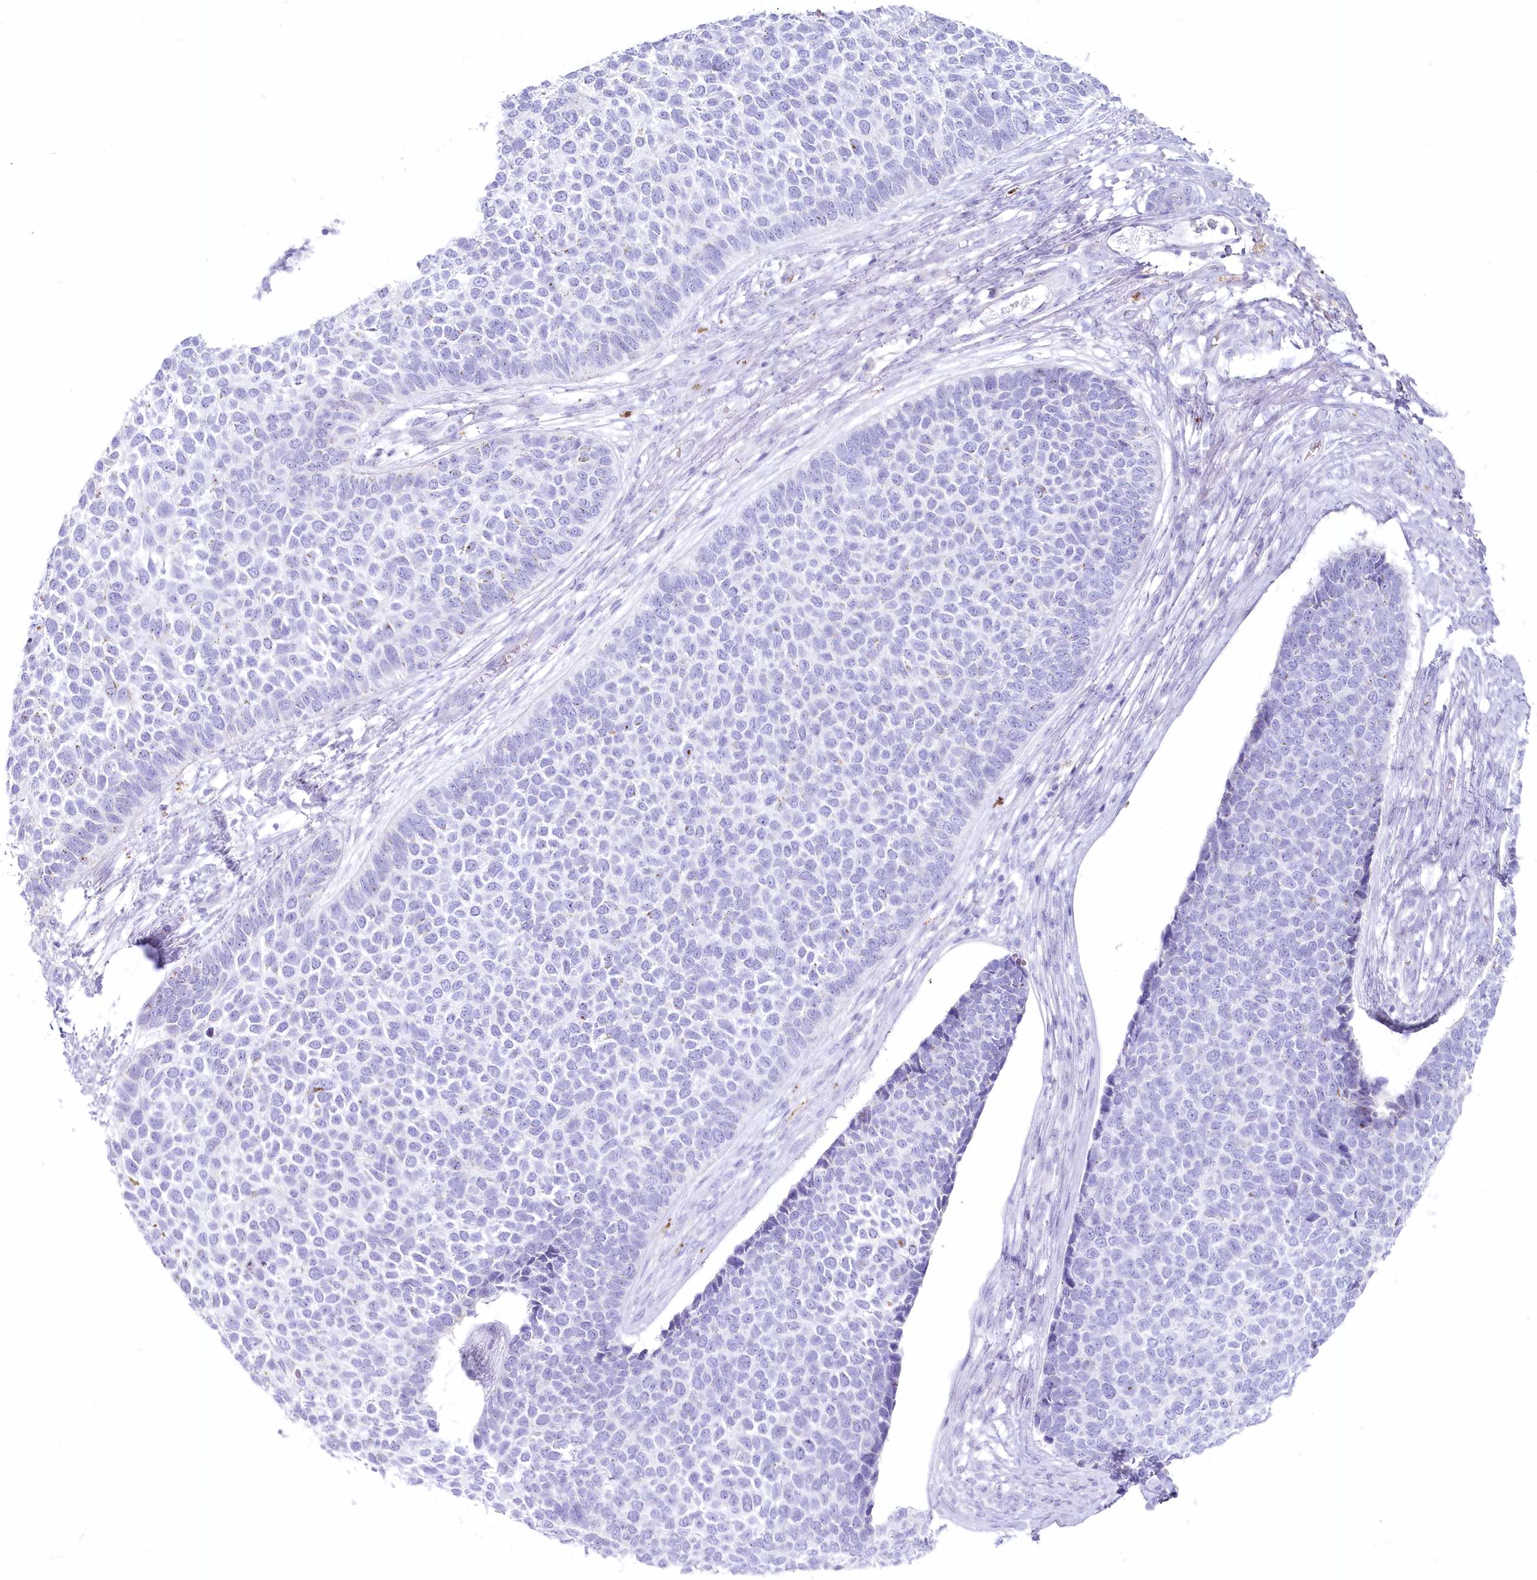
{"staining": {"intensity": "negative", "quantity": "none", "location": "none"}, "tissue": "skin cancer", "cell_type": "Tumor cells", "image_type": "cancer", "snomed": [{"axis": "morphology", "description": "Basal cell carcinoma"}, {"axis": "topography", "description": "Skin"}], "caption": "IHC photomicrograph of neoplastic tissue: basal cell carcinoma (skin) stained with DAB demonstrates no significant protein positivity in tumor cells.", "gene": "IFIT5", "patient": {"sex": "female", "age": 84}}